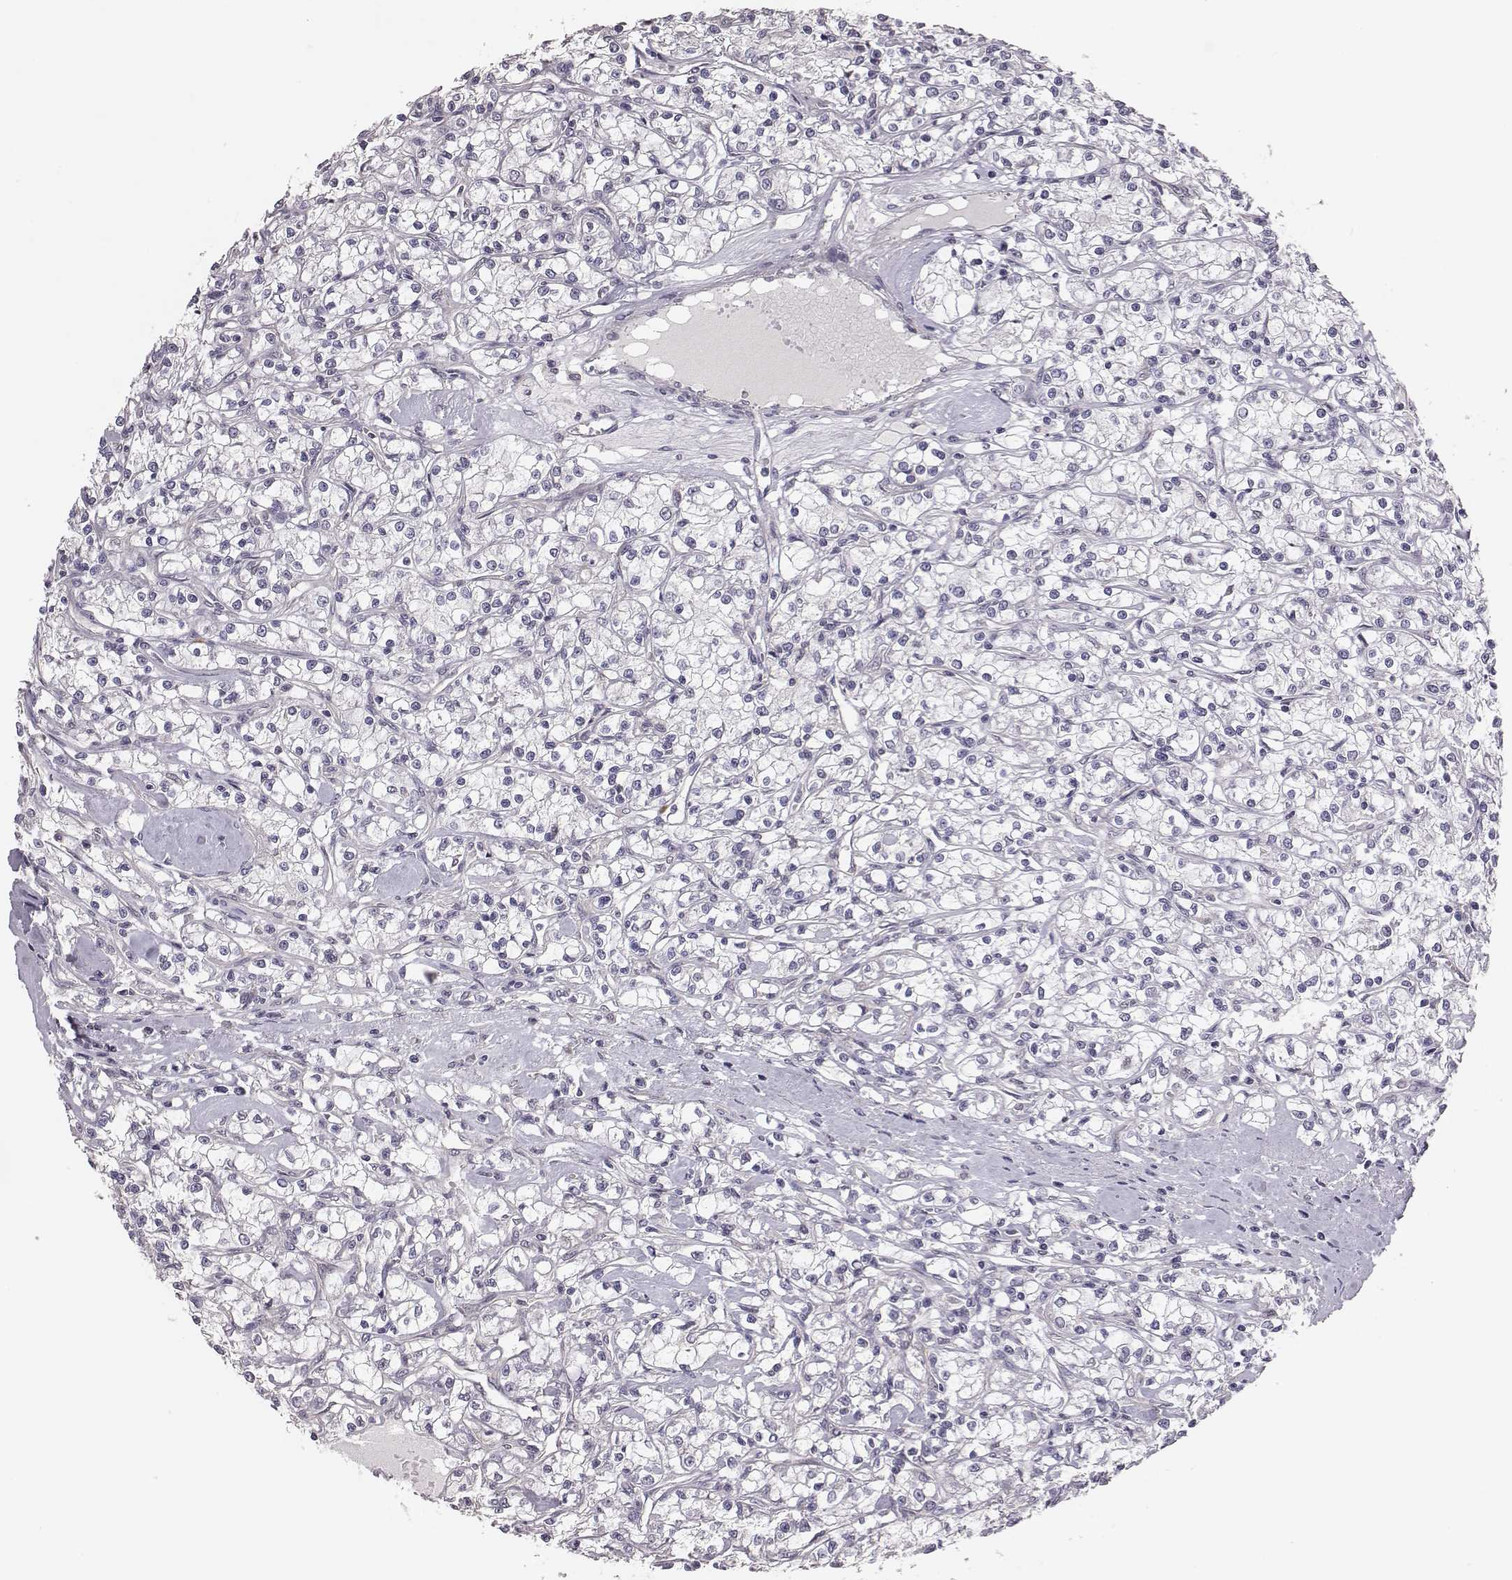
{"staining": {"intensity": "negative", "quantity": "none", "location": "none"}, "tissue": "renal cancer", "cell_type": "Tumor cells", "image_type": "cancer", "snomed": [{"axis": "morphology", "description": "Adenocarcinoma, NOS"}, {"axis": "topography", "description": "Kidney"}], "caption": "Tumor cells show no significant positivity in renal adenocarcinoma.", "gene": "SCARF1", "patient": {"sex": "female", "age": 59}}